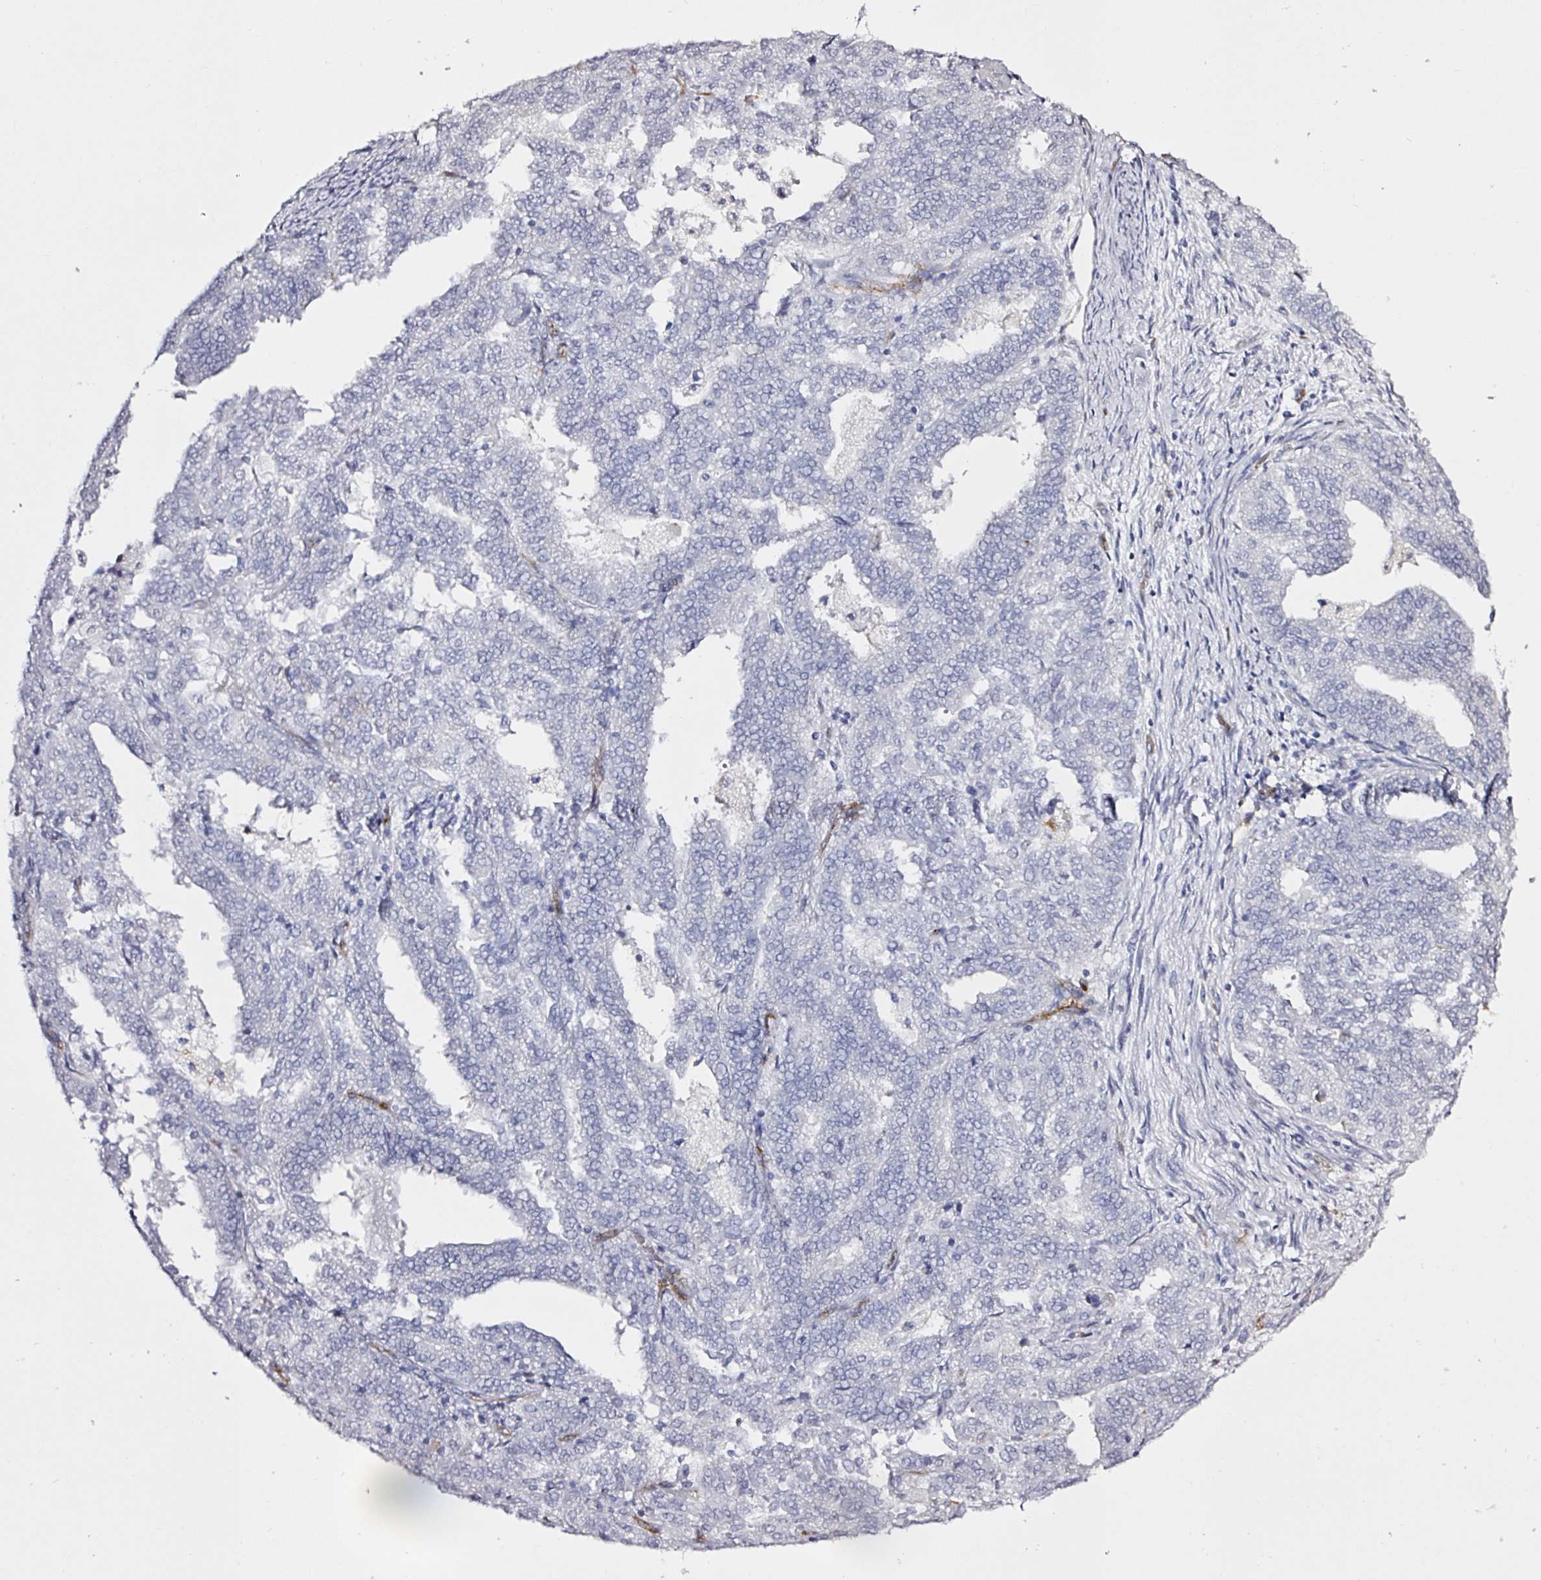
{"staining": {"intensity": "negative", "quantity": "none", "location": "none"}, "tissue": "endometrial cancer", "cell_type": "Tumor cells", "image_type": "cancer", "snomed": [{"axis": "morphology", "description": "Adenocarcinoma, NOS"}, {"axis": "topography", "description": "Endometrium"}], "caption": "Tumor cells are negative for brown protein staining in adenocarcinoma (endometrial).", "gene": "ACSBG2", "patient": {"sex": "female", "age": 72}}